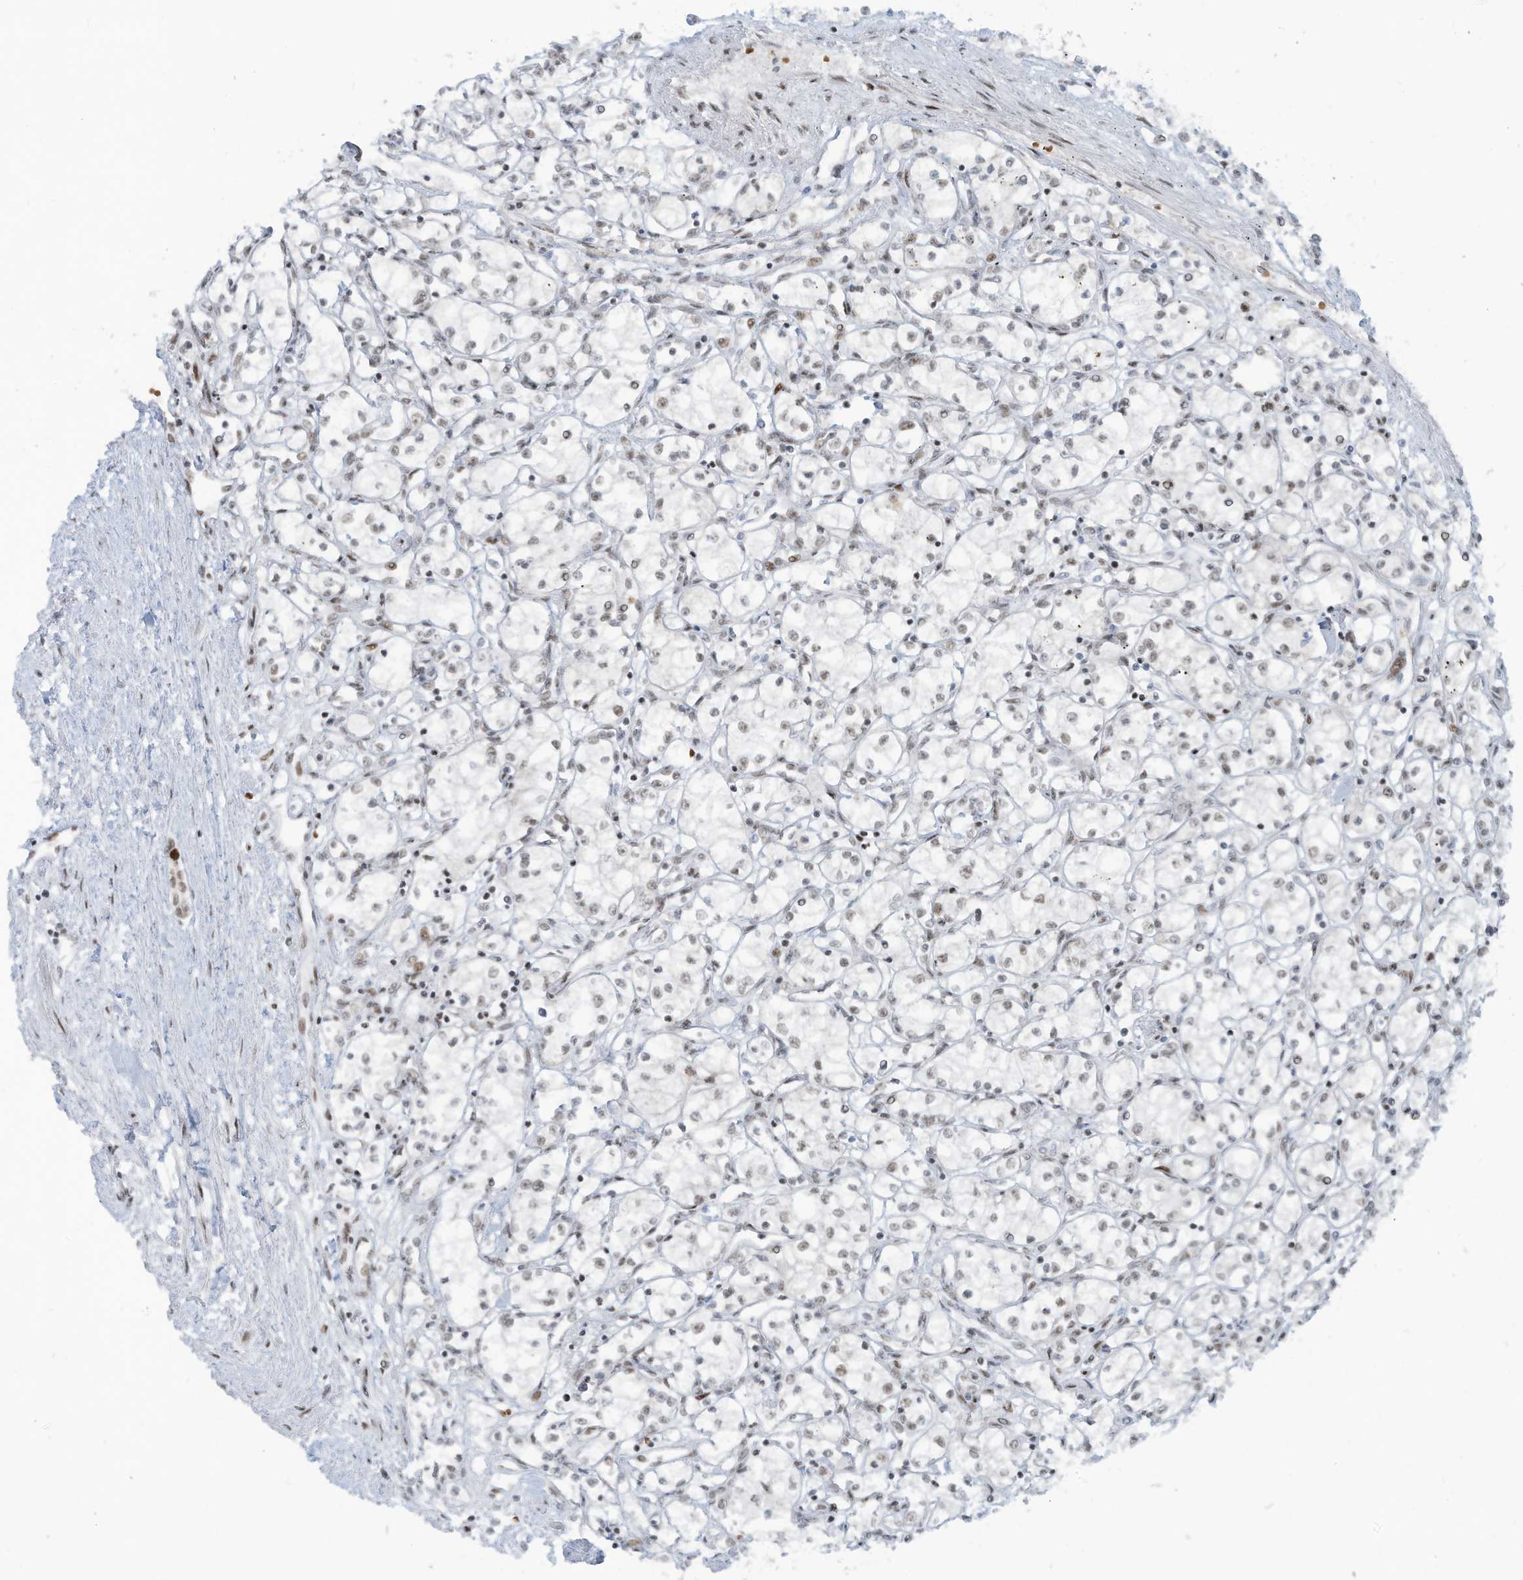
{"staining": {"intensity": "weak", "quantity": "25%-75%", "location": "nuclear"}, "tissue": "renal cancer", "cell_type": "Tumor cells", "image_type": "cancer", "snomed": [{"axis": "morphology", "description": "Adenocarcinoma, NOS"}, {"axis": "topography", "description": "Kidney"}], "caption": "The immunohistochemical stain highlights weak nuclear positivity in tumor cells of renal adenocarcinoma tissue.", "gene": "ECT2L", "patient": {"sex": "male", "age": 59}}